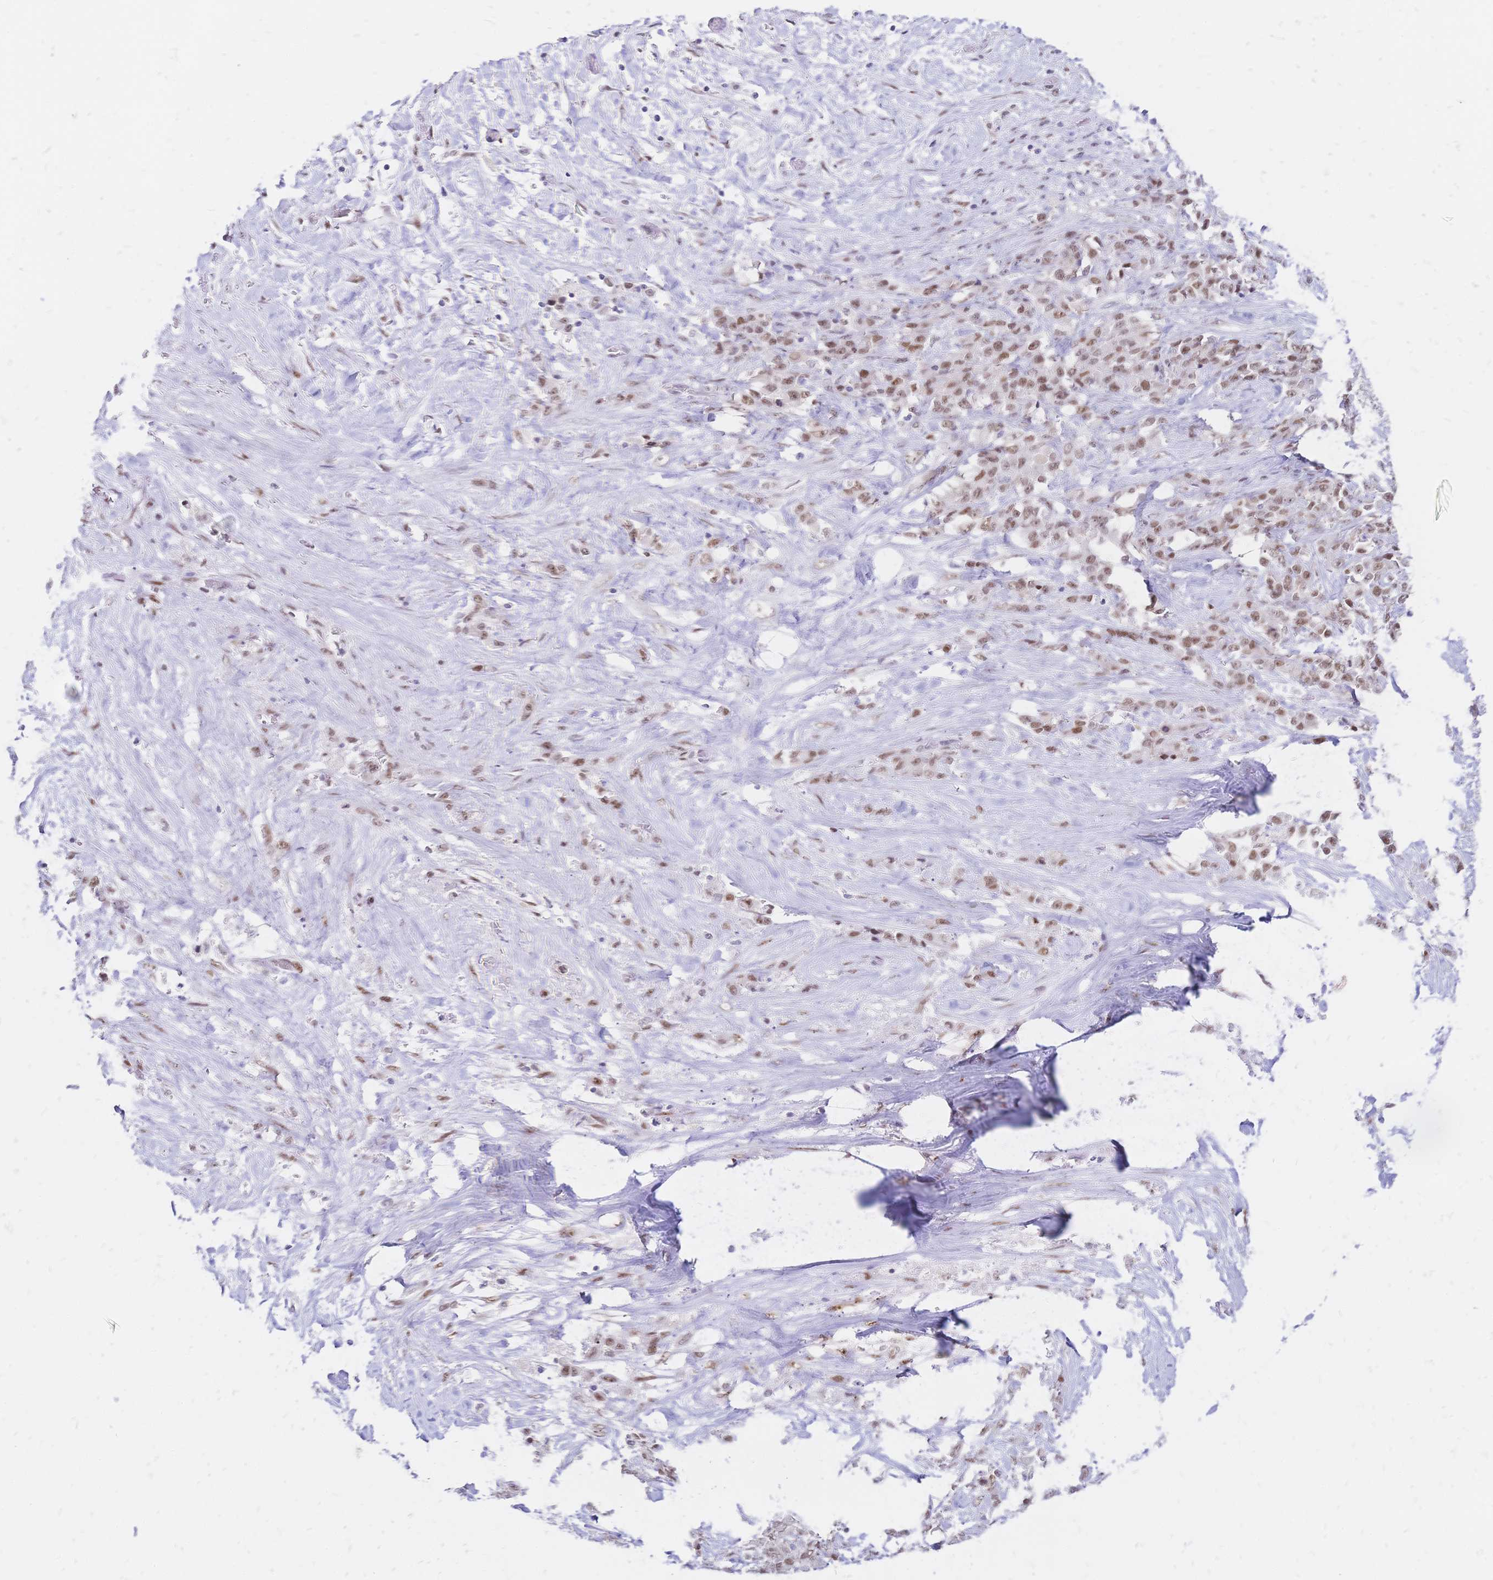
{"staining": {"intensity": "moderate", "quantity": ">75%", "location": "nuclear"}, "tissue": "stomach cancer", "cell_type": "Tumor cells", "image_type": "cancer", "snomed": [{"axis": "morphology", "description": "Adenocarcinoma, NOS"}, {"axis": "topography", "description": "Stomach"}], "caption": "Immunohistochemical staining of human adenocarcinoma (stomach) shows medium levels of moderate nuclear protein staining in approximately >75% of tumor cells. Using DAB (brown) and hematoxylin (blue) stains, captured at high magnification using brightfield microscopy.", "gene": "NFIC", "patient": {"sex": "female", "age": 76}}